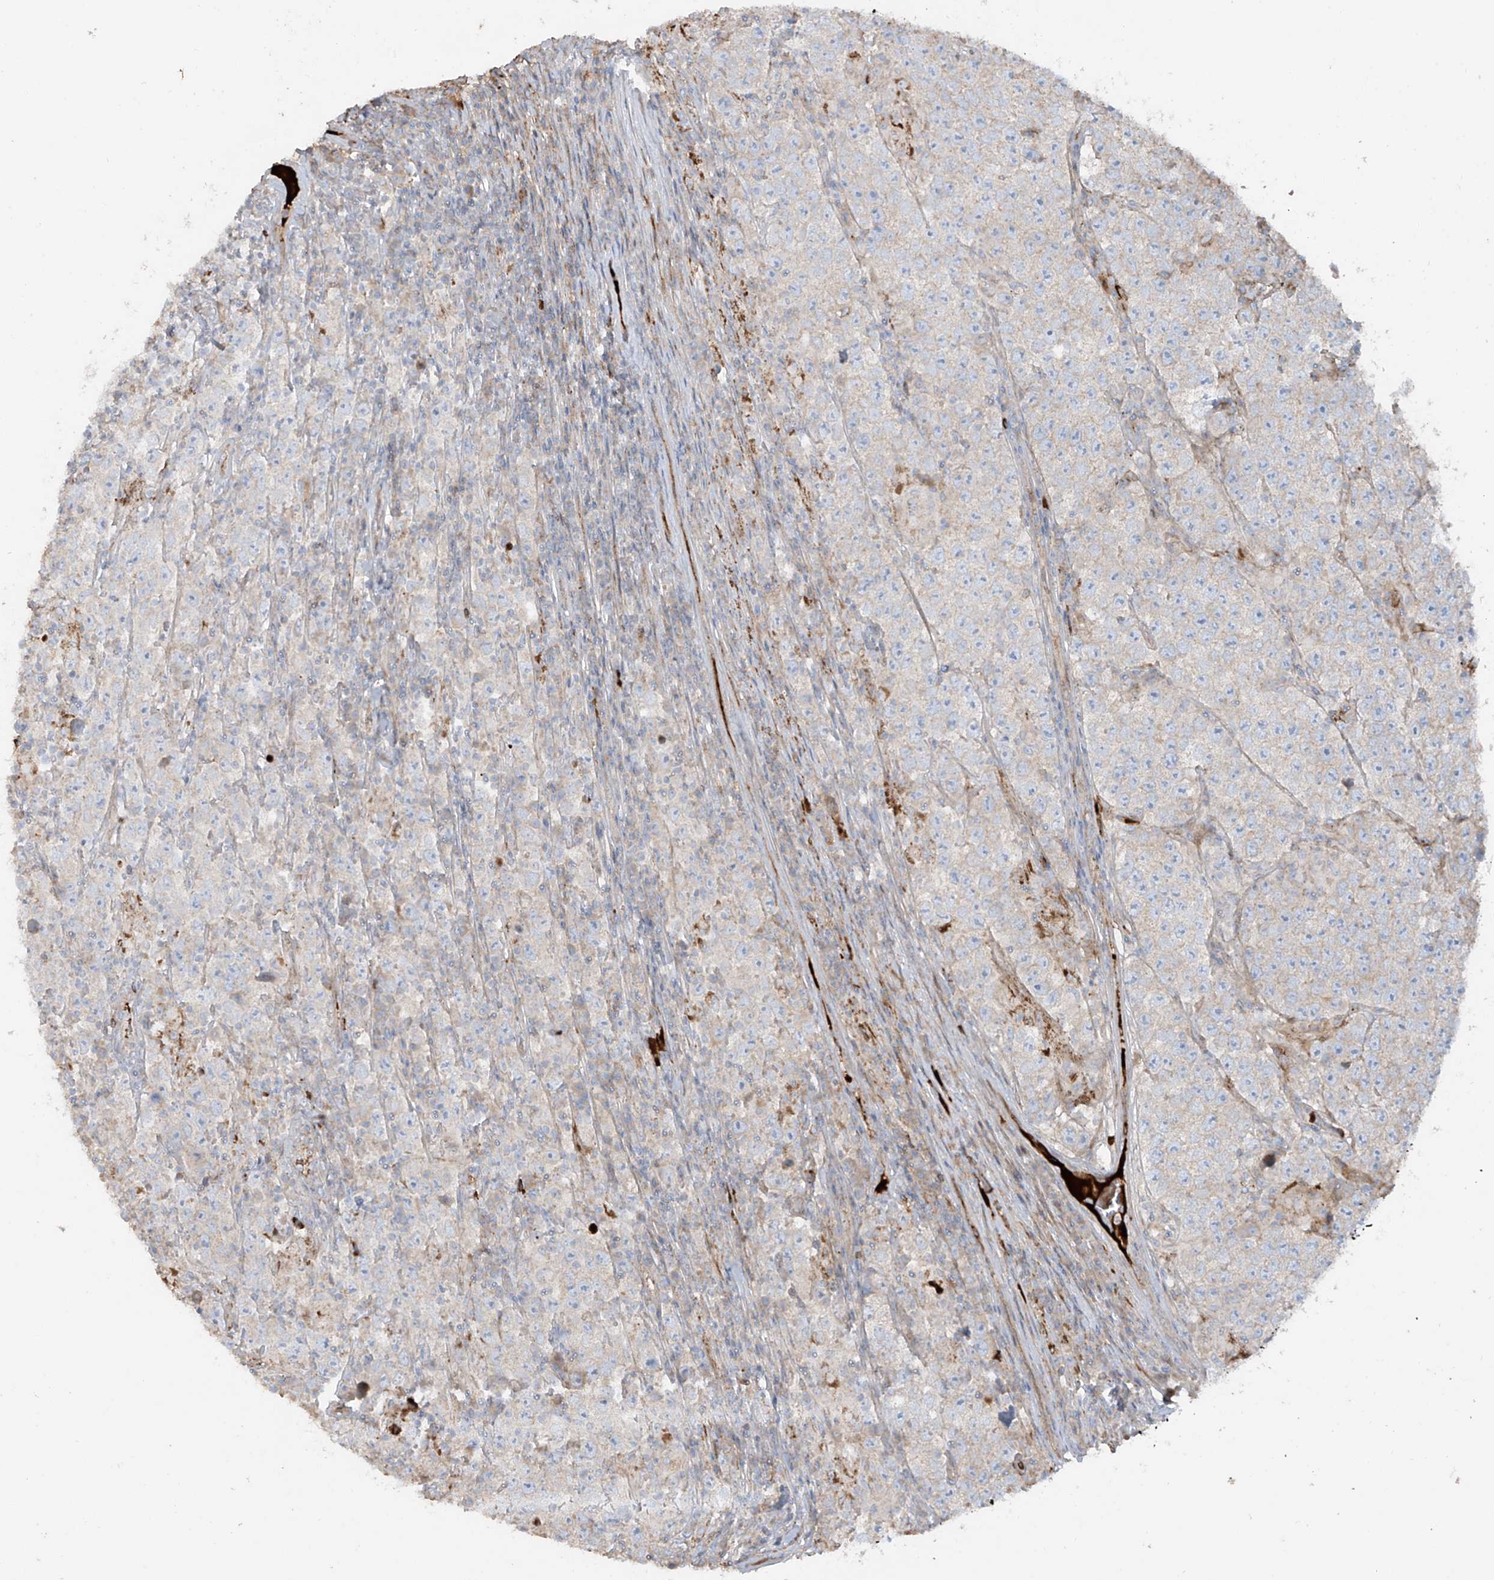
{"staining": {"intensity": "negative", "quantity": "none", "location": "none"}, "tissue": "testis cancer", "cell_type": "Tumor cells", "image_type": "cancer", "snomed": [{"axis": "morphology", "description": "Normal tissue, NOS"}, {"axis": "morphology", "description": "Urothelial carcinoma, High grade"}, {"axis": "morphology", "description": "Seminoma, NOS"}, {"axis": "morphology", "description": "Carcinoma, Embryonal, NOS"}, {"axis": "topography", "description": "Urinary bladder"}, {"axis": "topography", "description": "Testis"}], "caption": "Testis cancer stained for a protein using immunohistochemistry (IHC) shows no expression tumor cells.", "gene": "ABTB1", "patient": {"sex": "male", "age": 41}}